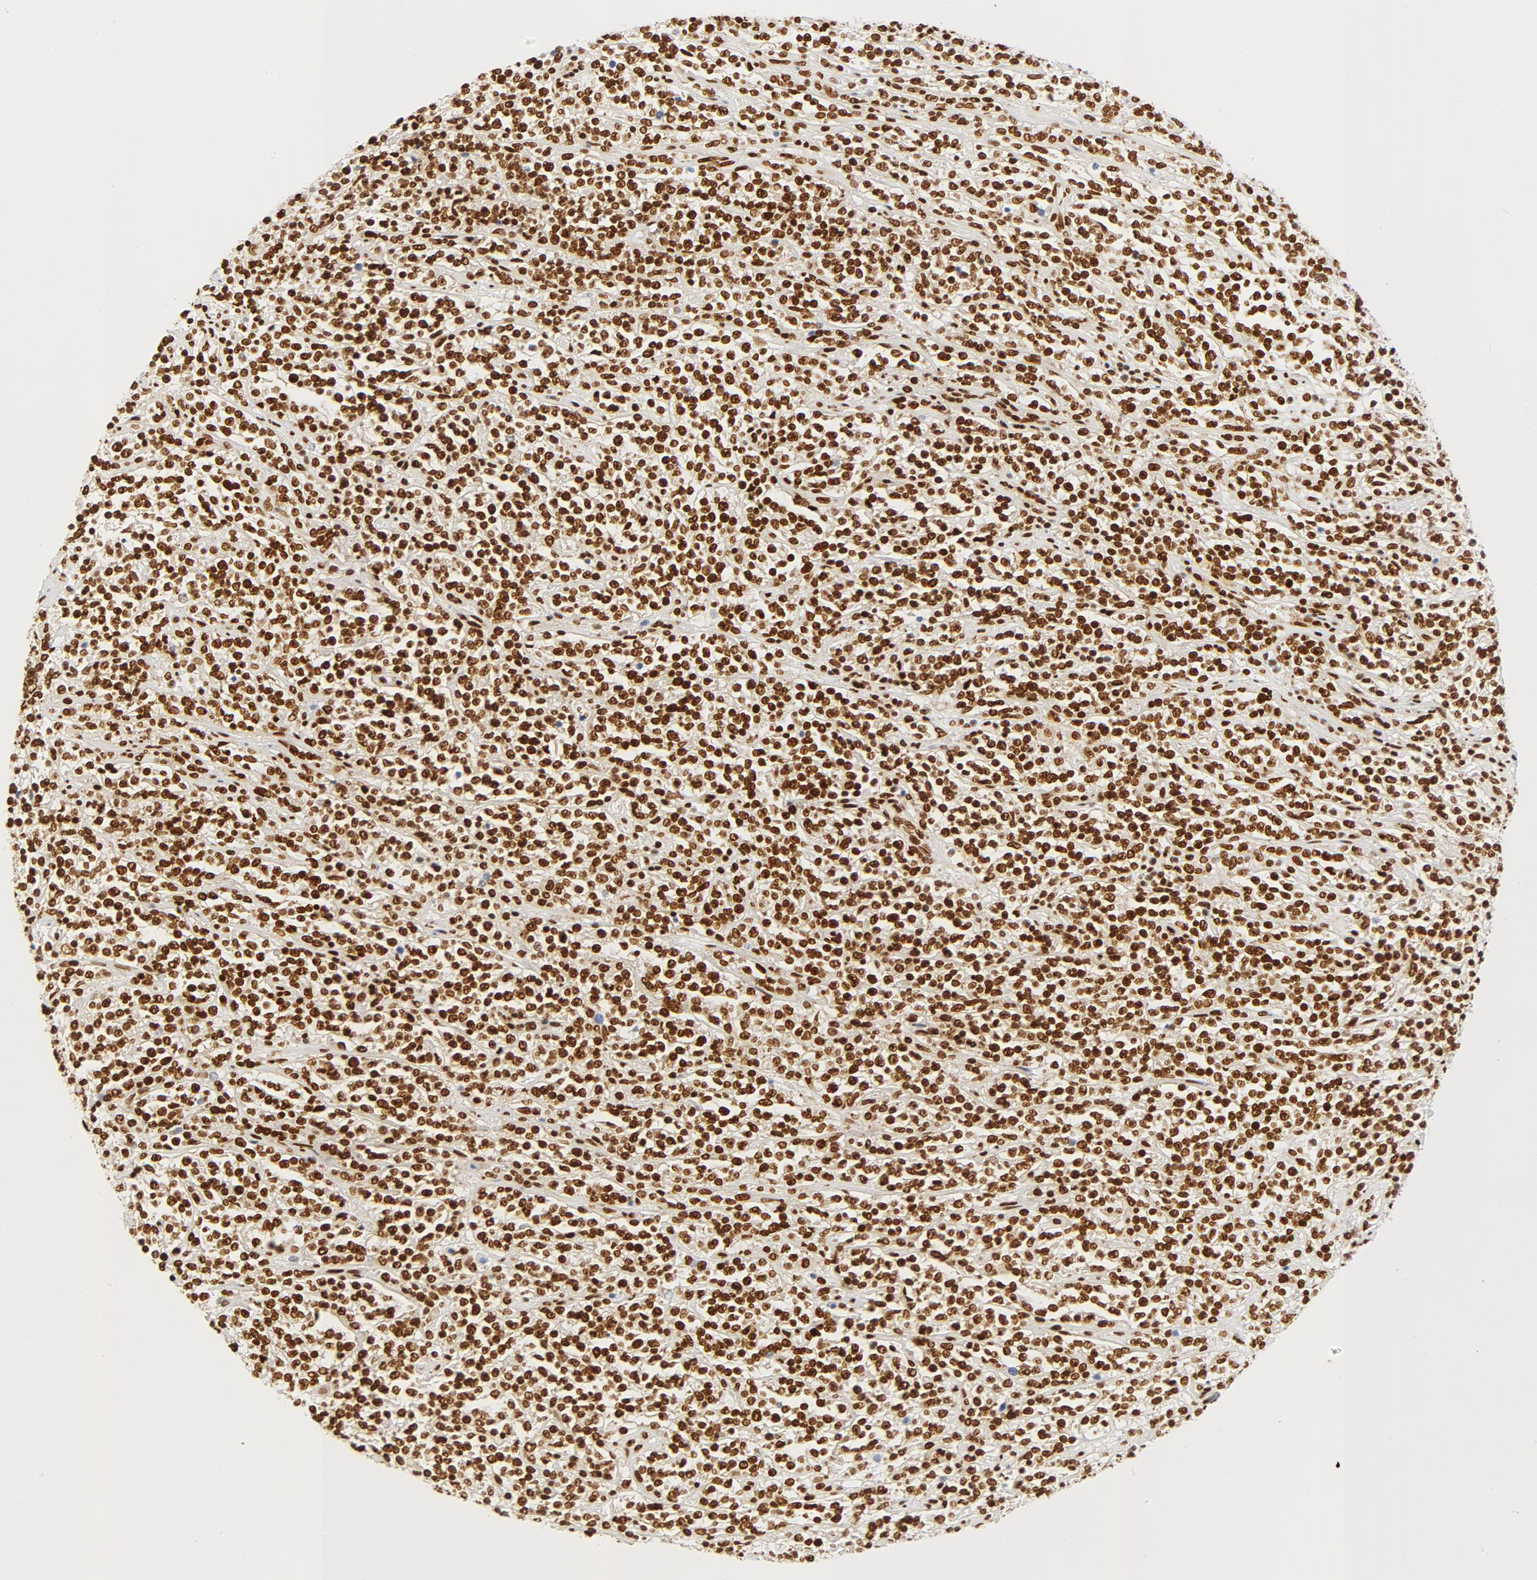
{"staining": {"intensity": "strong", "quantity": ">75%", "location": "nuclear"}, "tissue": "lymphoma", "cell_type": "Tumor cells", "image_type": "cancer", "snomed": [{"axis": "morphology", "description": "Malignant lymphoma, non-Hodgkin's type, High grade"}, {"axis": "topography", "description": "Soft tissue"}], "caption": "IHC of human lymphoma displays high levels of strong nuclear staining in approximately >75% of tumor cells. Using DAB (brown) and hematoxylin (blue) stains, captured at high magnification using brightfield microscopy.", "gene": "CTBP1", "patient": {"sex": "male", "age": 18}}